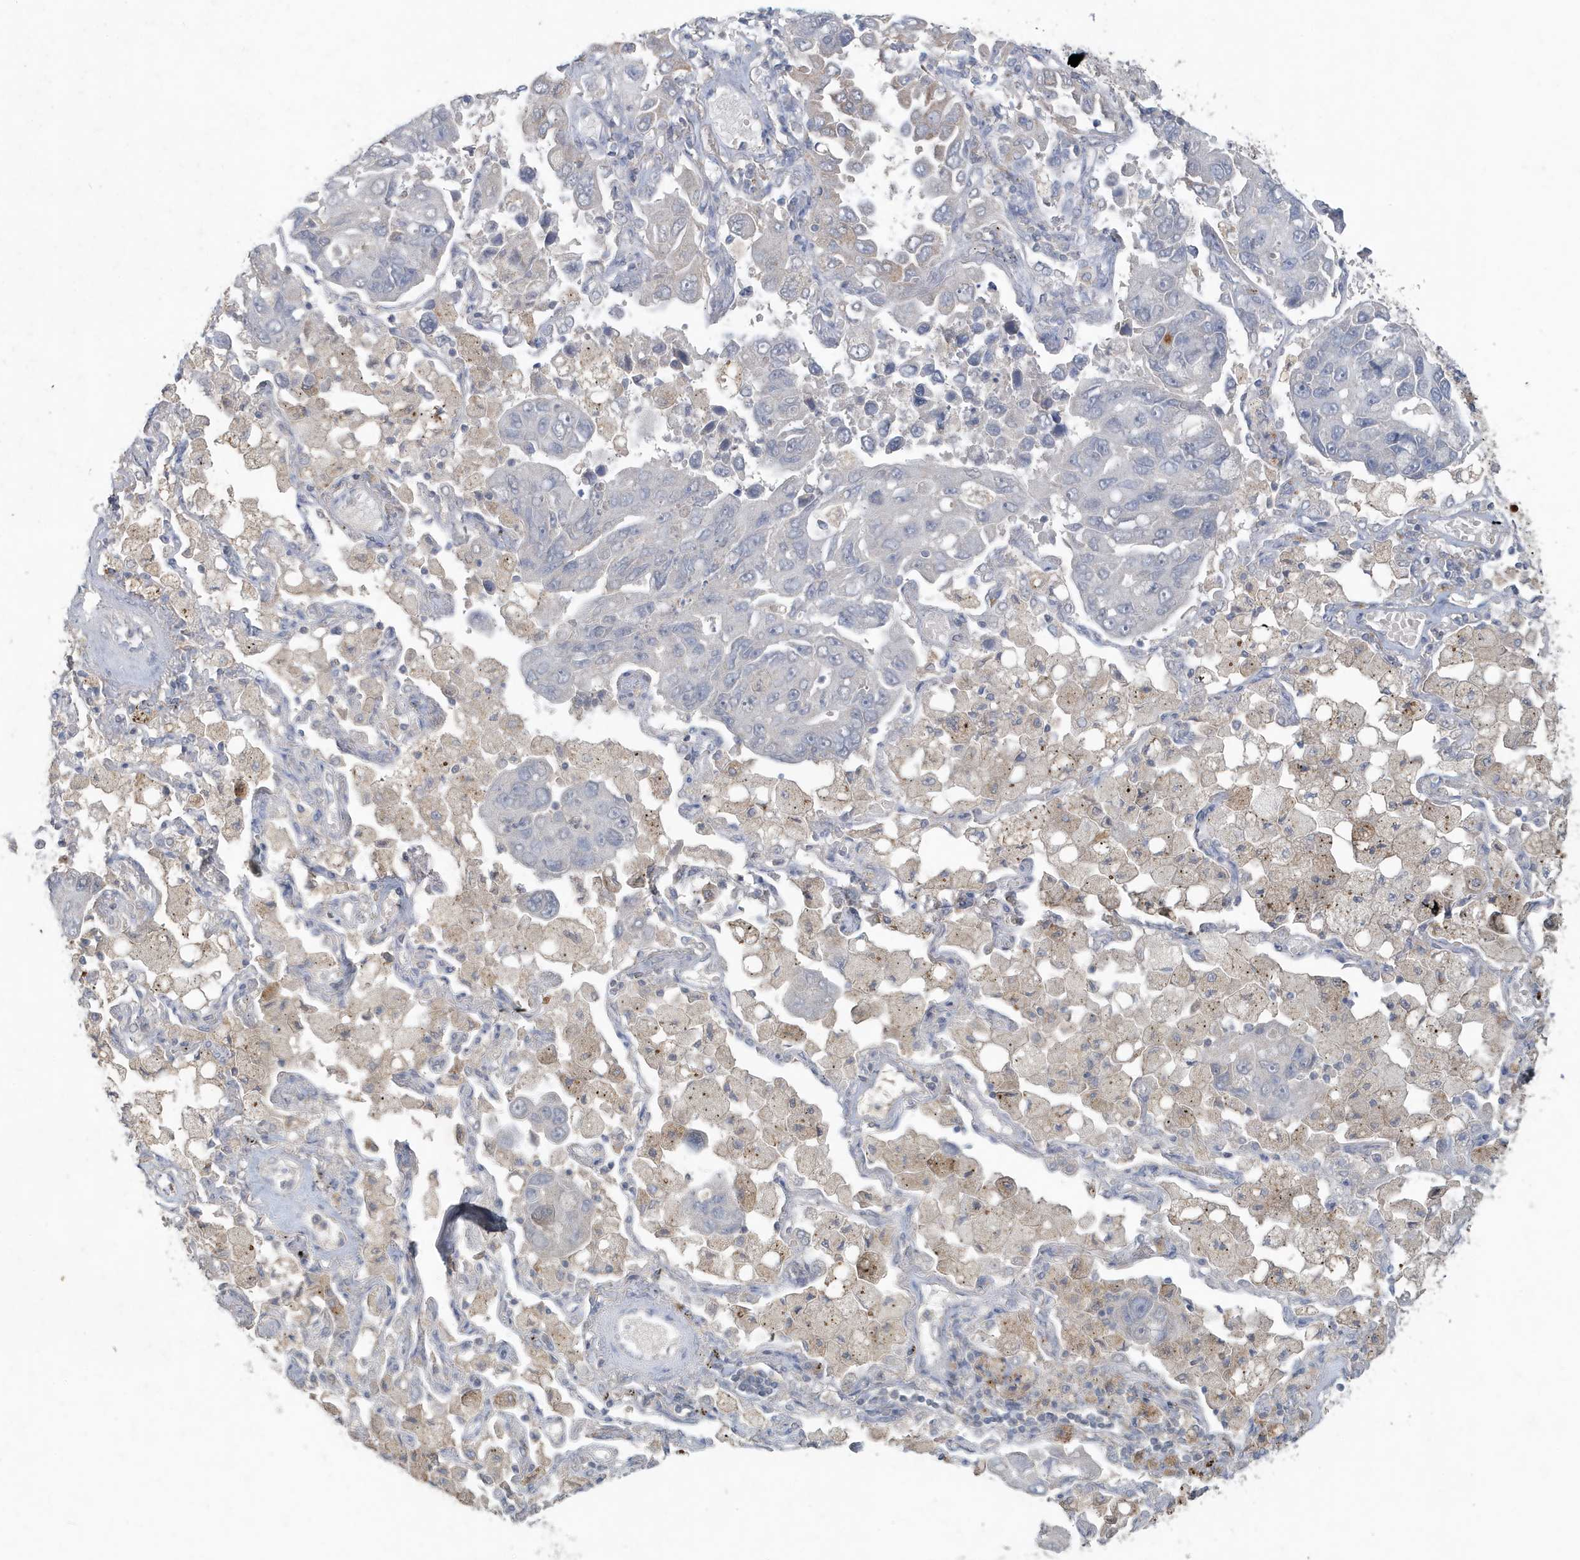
{"staining": {"intensity": "negative", "quantity": "none", "location": "none"}, "tissue": "lung cancer", "cell_type": "Tumor cells", "image_type": "cancer", "snomed": [{"axis": "morphology", "description": "Adenocarcinoma, NOS"}, {"axis": "topography", "description": "Lung"}], "caption": "Tumor cells are negative for protein expression in human lung adenocarcinoma.", "gene": "C1RL", "patient": {"sex": "male", "age": 64}}